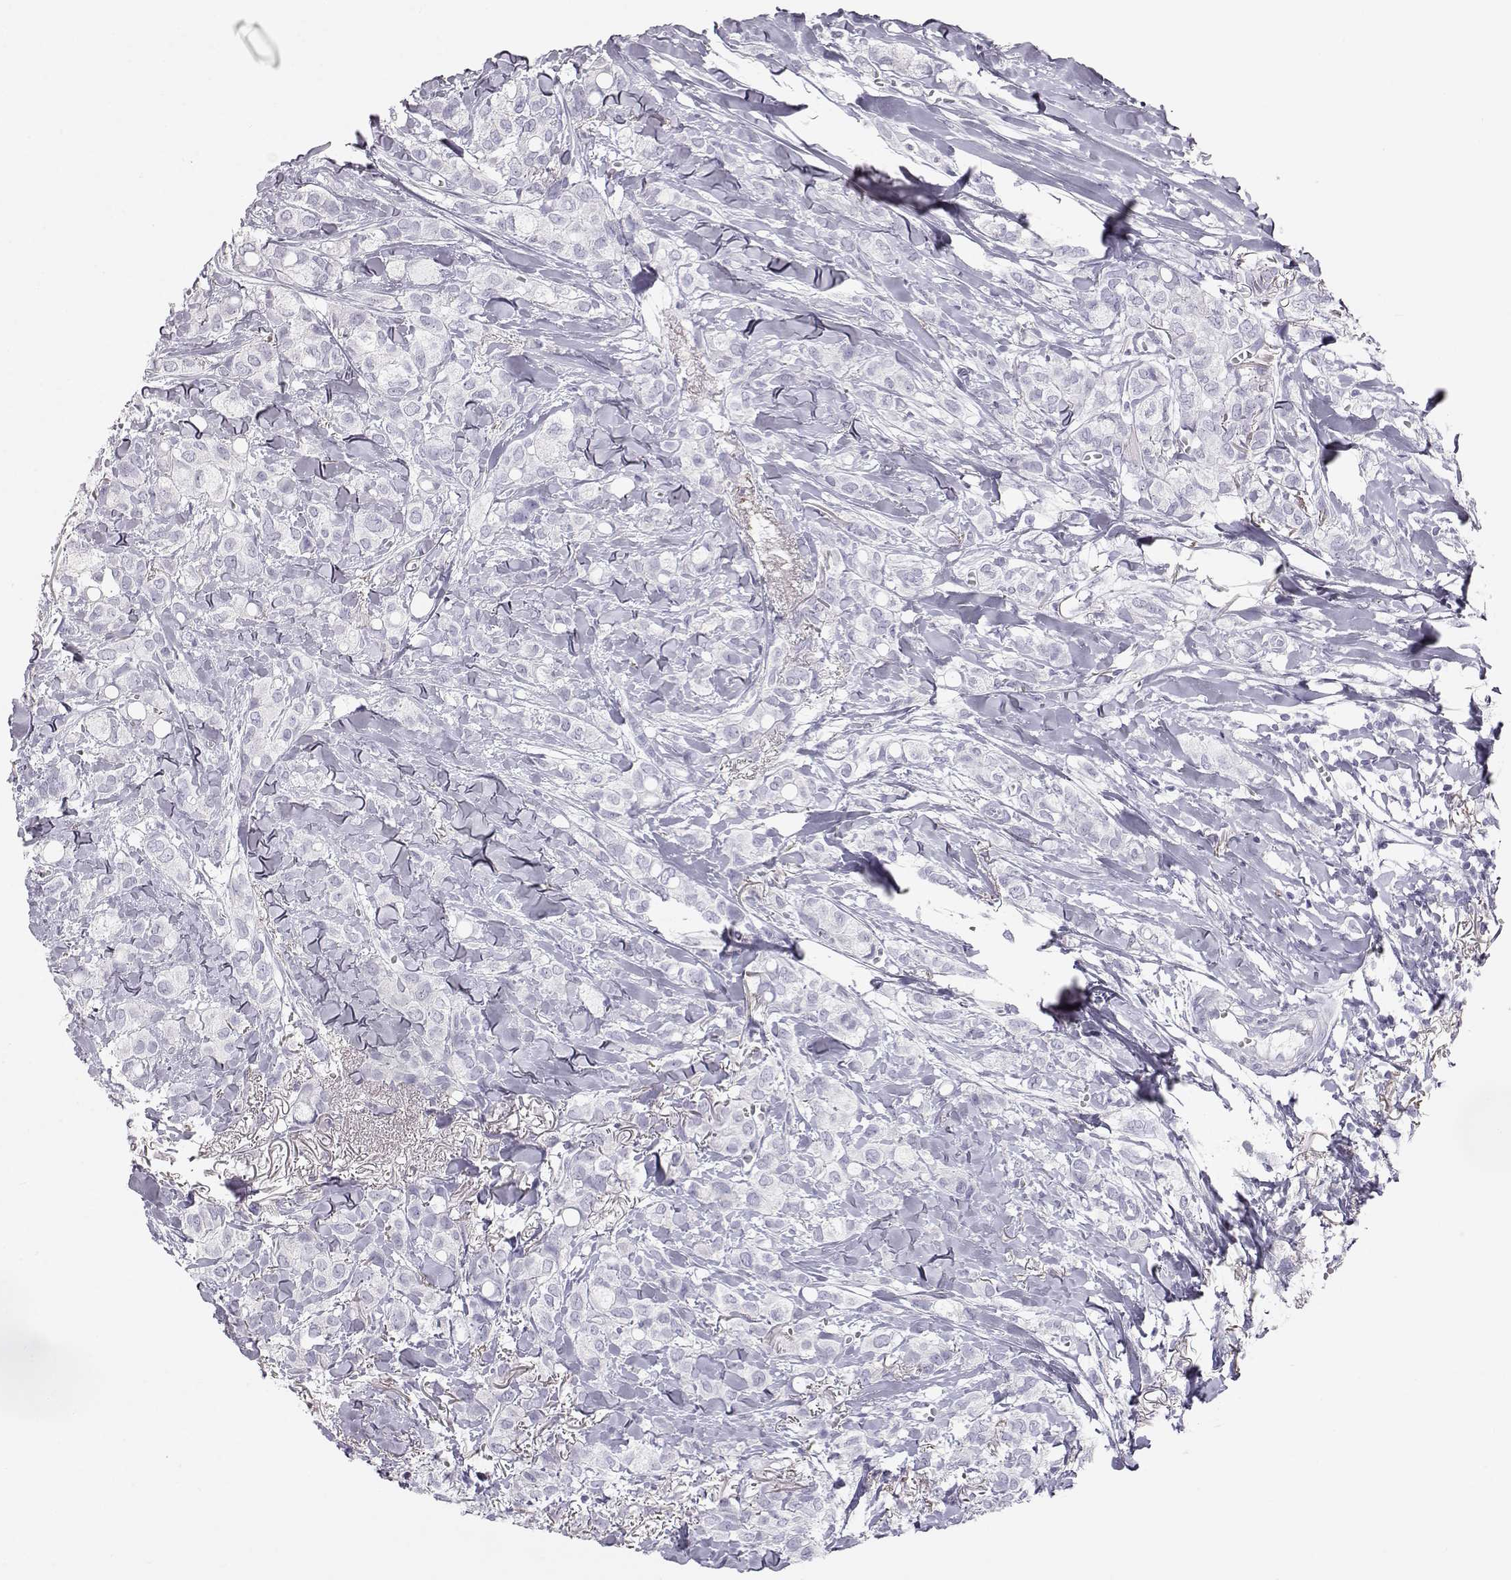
{"staining": {"intensity": "negative", "quantity": "none", "location": "none"}, "tissue": "breast cancer", "cell_type": "Tumor cells", "image_type": "cancer", "snomed": [{"axis": "morphology", "description": "Duct carcinoma"}, {"axis": "topography", "description": "Breast"}], "caption": "The photomicrograph reveals no significant staining in tumor cells of breast cancer.", "gene": "KRTAP16-1", "patient": {"sex": "female", "age": 85}}